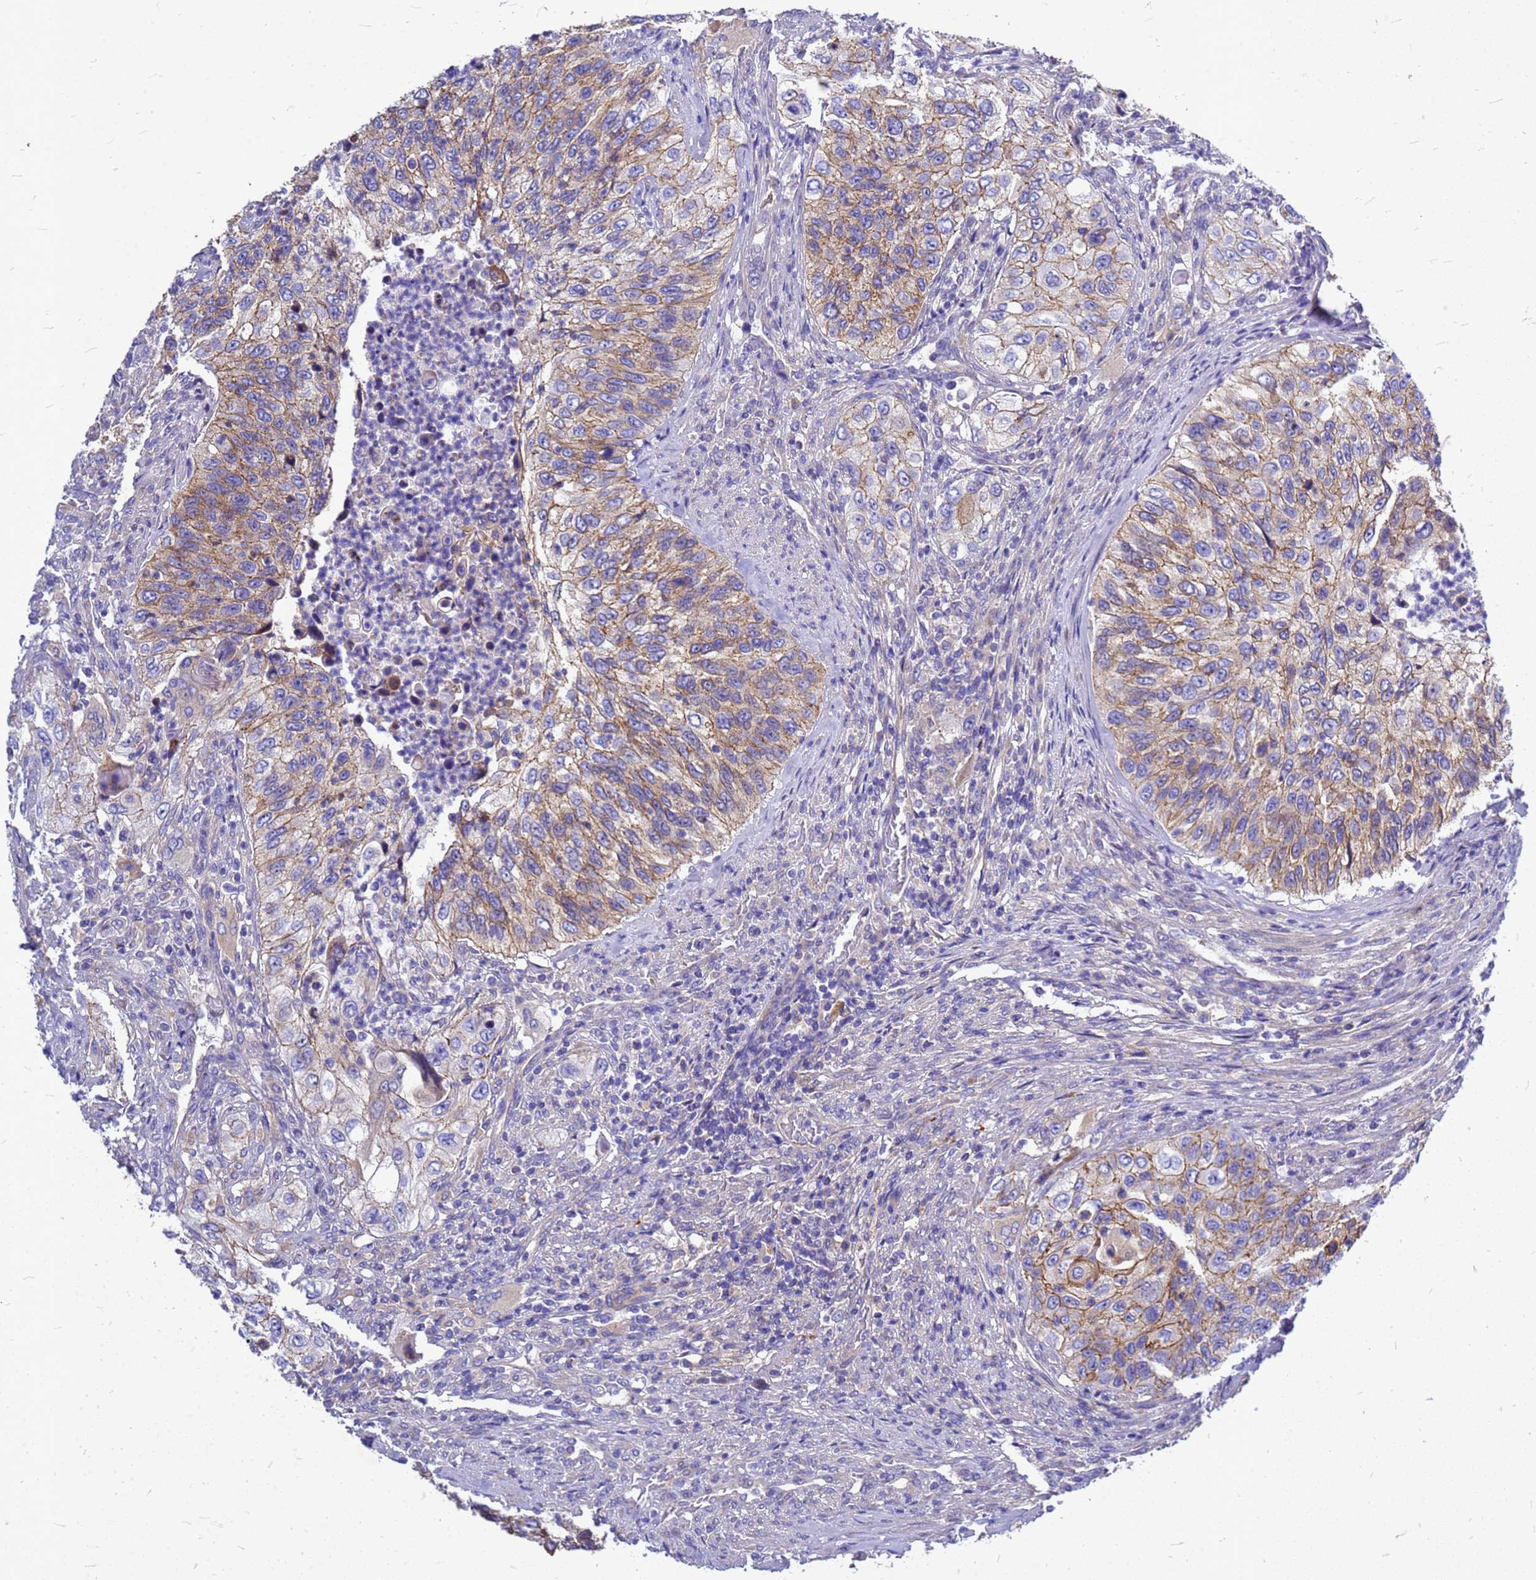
{"staining": {"intensity": "moderate", "quantity": ">75%", "location": "cytoplasmic/membranous"}, "tissue": "urothelial cancer", "cell_type": "Tumor cells", "image_type": "cancer", "snomed": [{"axis": "morphology", "description": "Urothelial carcinoma, High grade"}, {"axis": "topography", "description": "Urinary bladder"}], "caption": "Tumor cells demonstrate medium levels of moderate cytoplasmic/membranous staining in about >75% of cells in human urothelial cancer.", "gene": "FBXW5", "patient": {"sex": "female", "age": 60}}